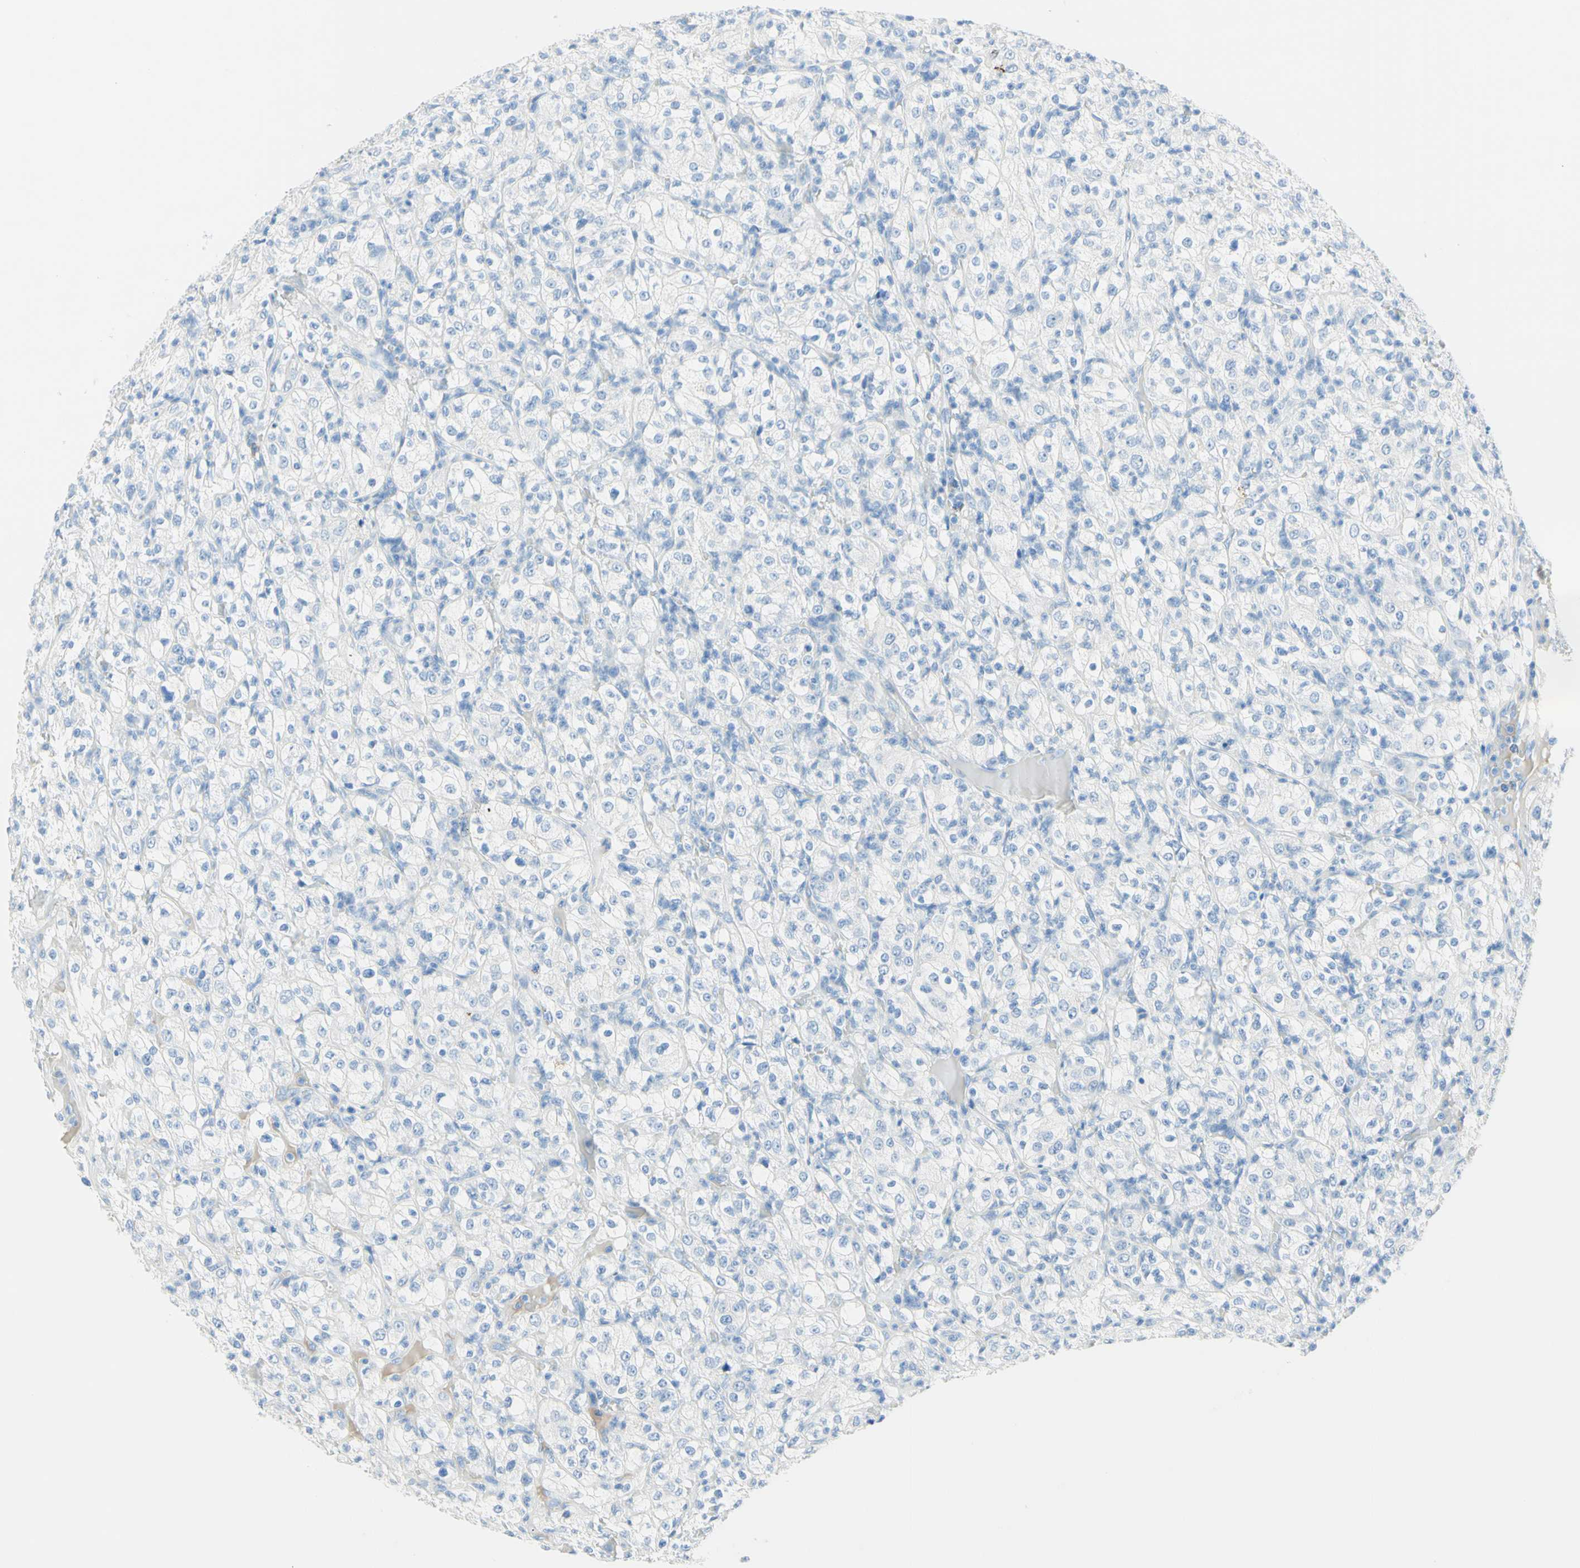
{"staining": {"intensity": "negative", "quantity": "none", "location": "none"}, "tissue": "renal cancer", "cell_type": "Tumor cells", "image_type": "cancer", "snomed": [{"axis": "morphology", "description": "Normal tissue, NOS"}, {"axis": "morphology", "description": "Adenocarcinoma, NOS"}, {"axis": "topography", "description": "Kidney"}], "caption": "Image shows no significant protein expression in tumor cells of adenocarcinoma (renal).", "gene": "IL6ST", "patient": {"sex": "female", "age": 72}}